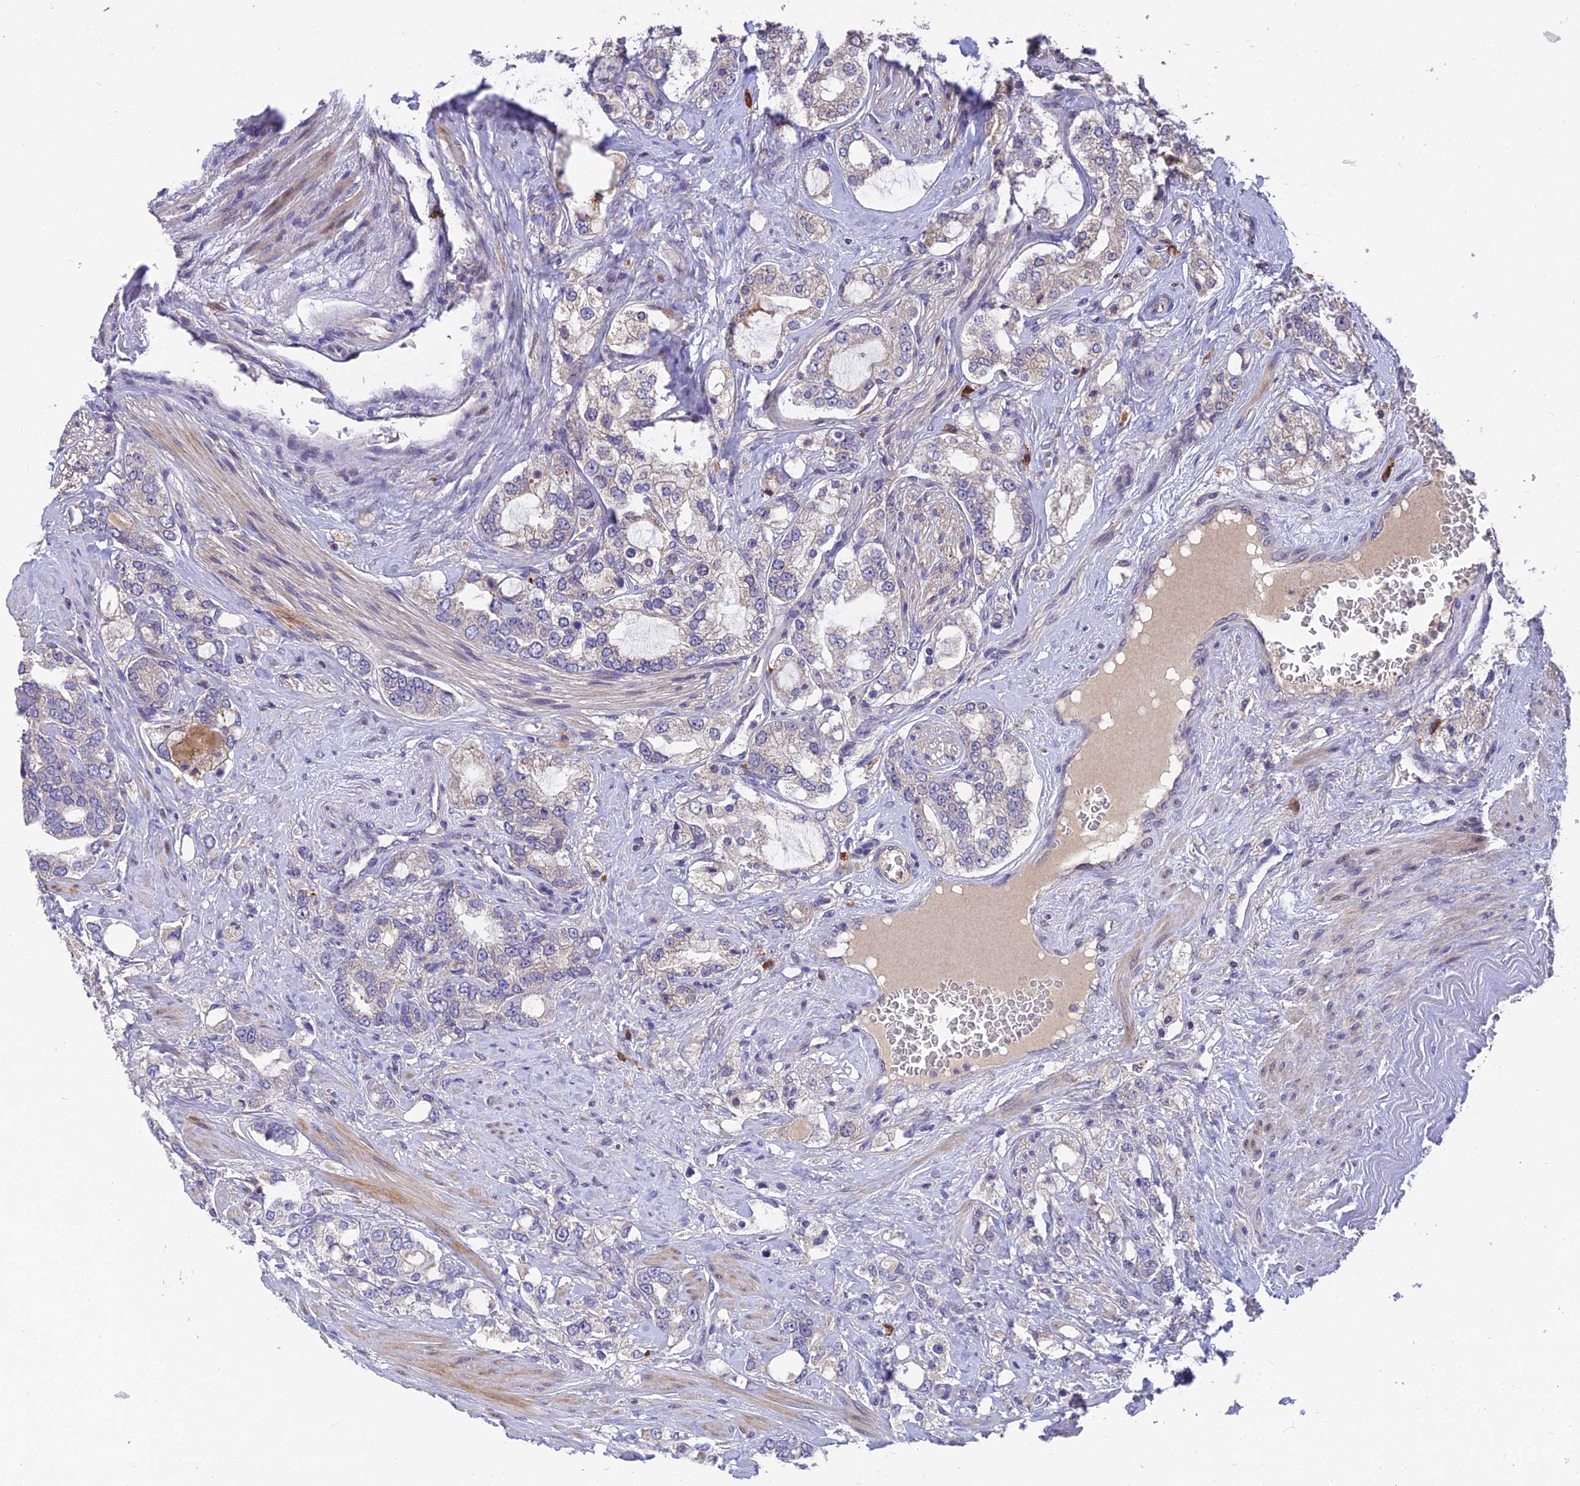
{"staining": {"intensity": "negative", "quantity": "none", "location": "none"}, "tissue": "prostate cancer", "cell_type": "Tumor cells", "image_type": "cancer", "snomed": [{"axis": "morphology", "description": "Adenocarcinoma, High grade"}, {"axis": "topography", "description": "Prostate"}], "caption": "Micrograph shows no significant protein staining in tumor cells of prostate cancer.", "gene": "DENND5B", "patient": {"sex": "male", "age": 64}}